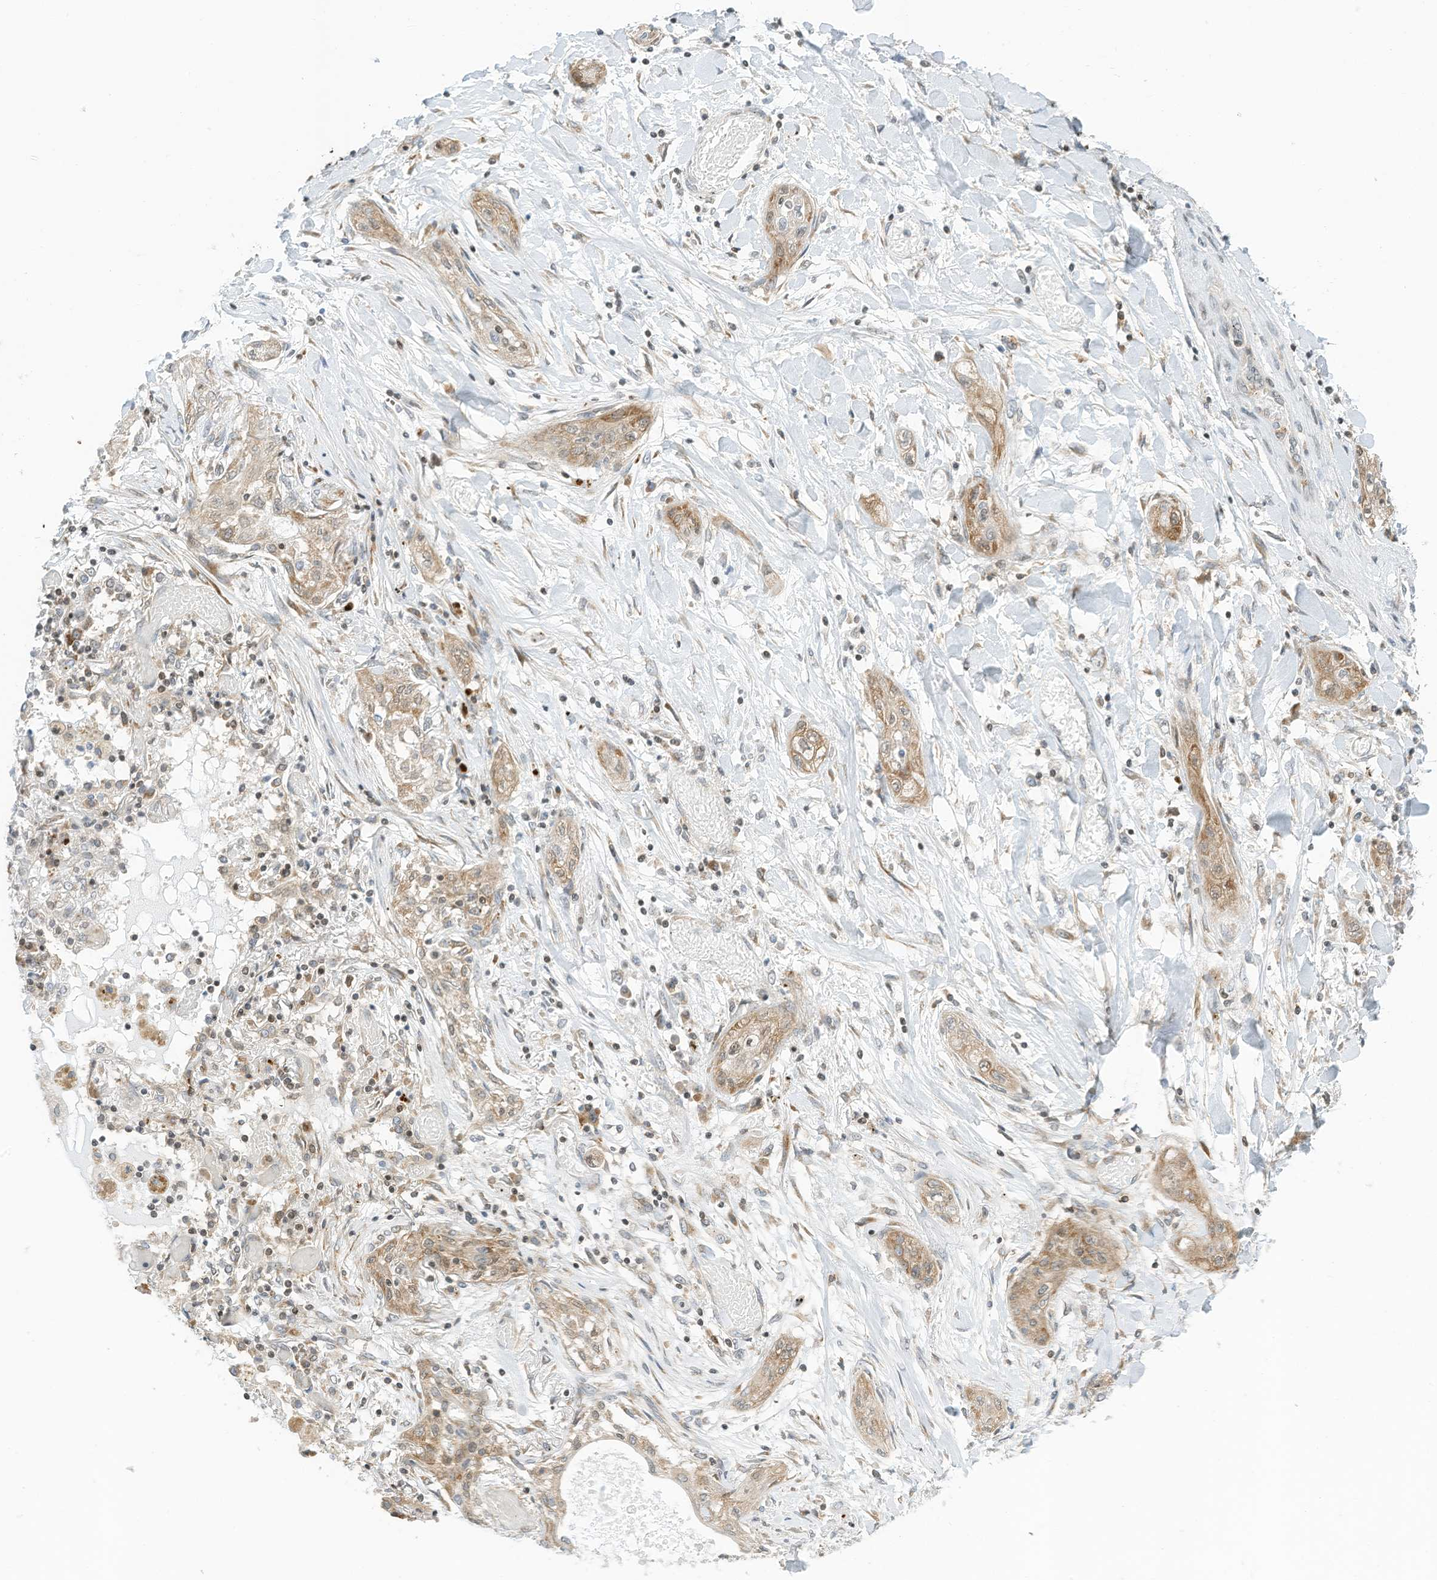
{"staining": {"intensity": "moderate", "quantity": "25%-75%", "location": "cytoplasmic/membranous"}, "tissue": "lung cancer", "cell_type": "Tumor cells", "image_type": "cancer", "snomed": [{"axis": "morphology", "description": "Squamous cell carcinoma, NOS"}, {"axis": "topography", "description": "Lung"}], "caption": "A brown stain shows moderate cytoplasmic/membranous positivity of a protein in lung cancer tumor cells.", "gene": "EDF1", "patient": {"sex": "female", "age": 47}}